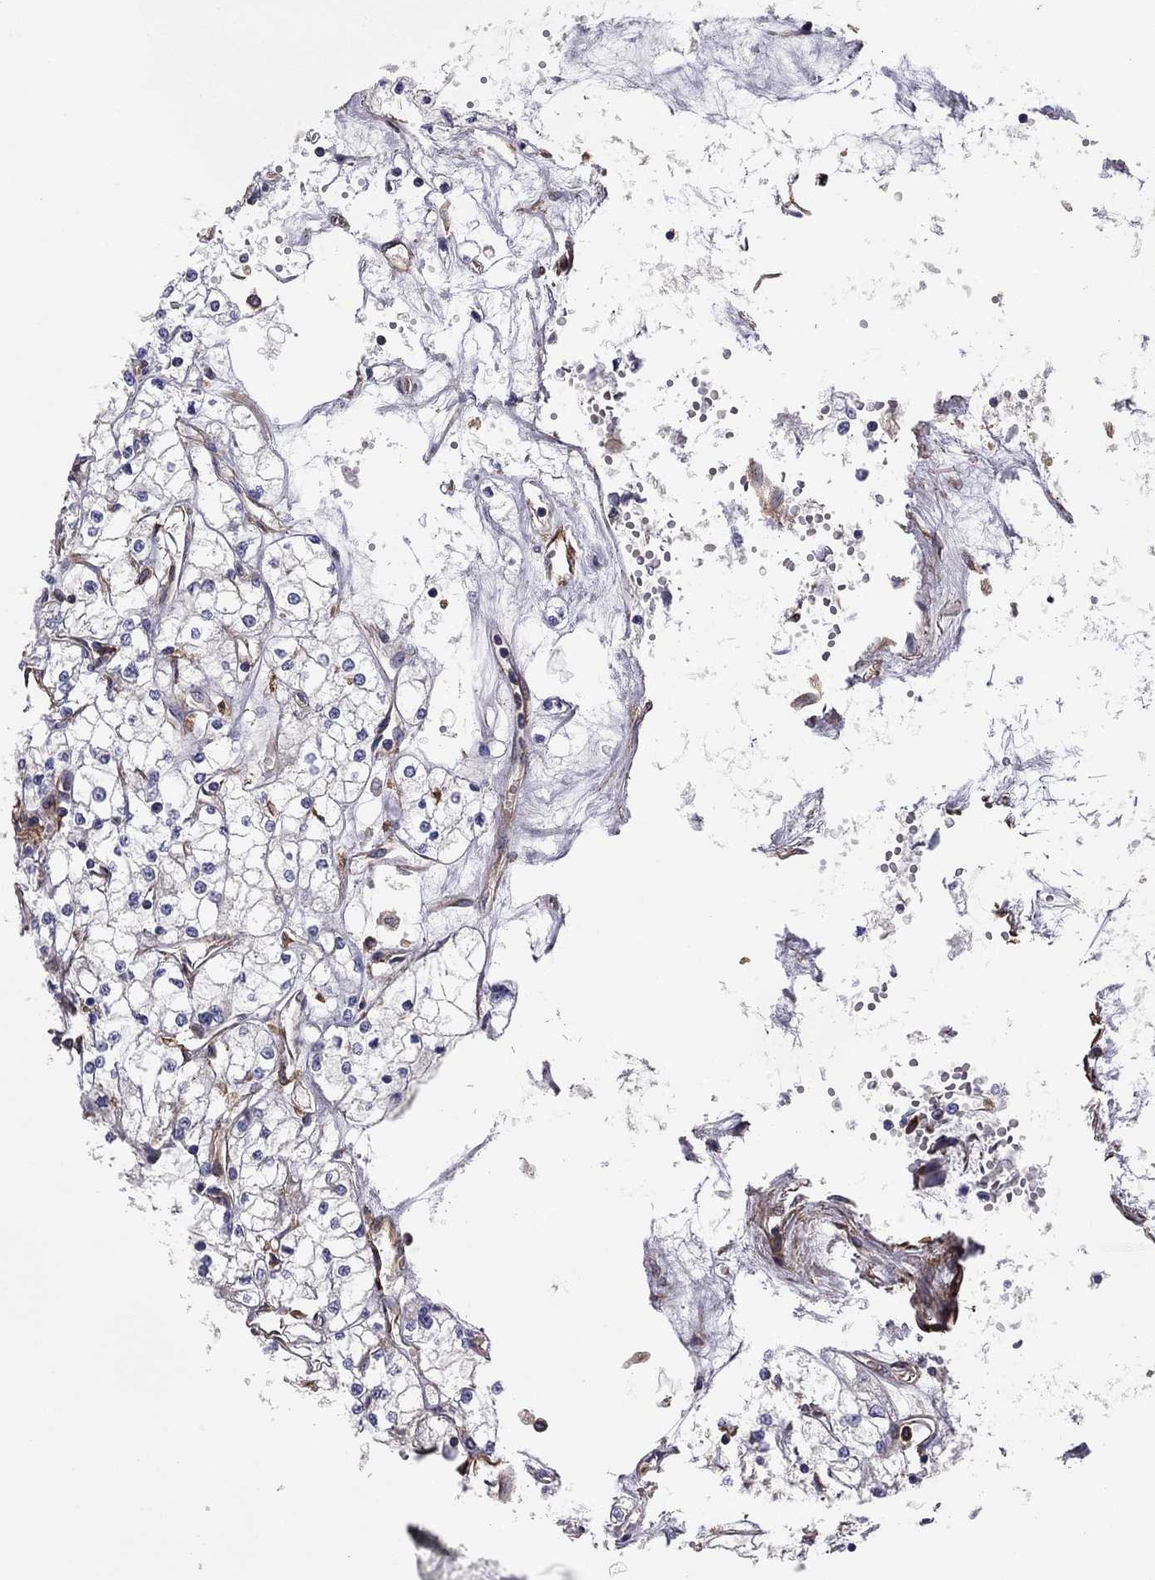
{"staining": {"intensity": "negative", "quantity": "none", "location": "none"}, "tissue": "renal cancer", "cell_type": "Tumor cells", "image_type": "cancer", "snomed": [{"axis": "morphology", "description": "Adenocarcinoma, NOS"}, {"axis": "topography", "description": "Kidney"}], "caption": "High magnification brightfield microscopy of renal cancer stained with DAB (3,3'-diaminobenzidine) (brown) and counterstained with hematoxylin (blue): tumor cells show no significant positivity.", "gene": "EHBP1L1", "patient": {"sex": "male", "age": 67}}